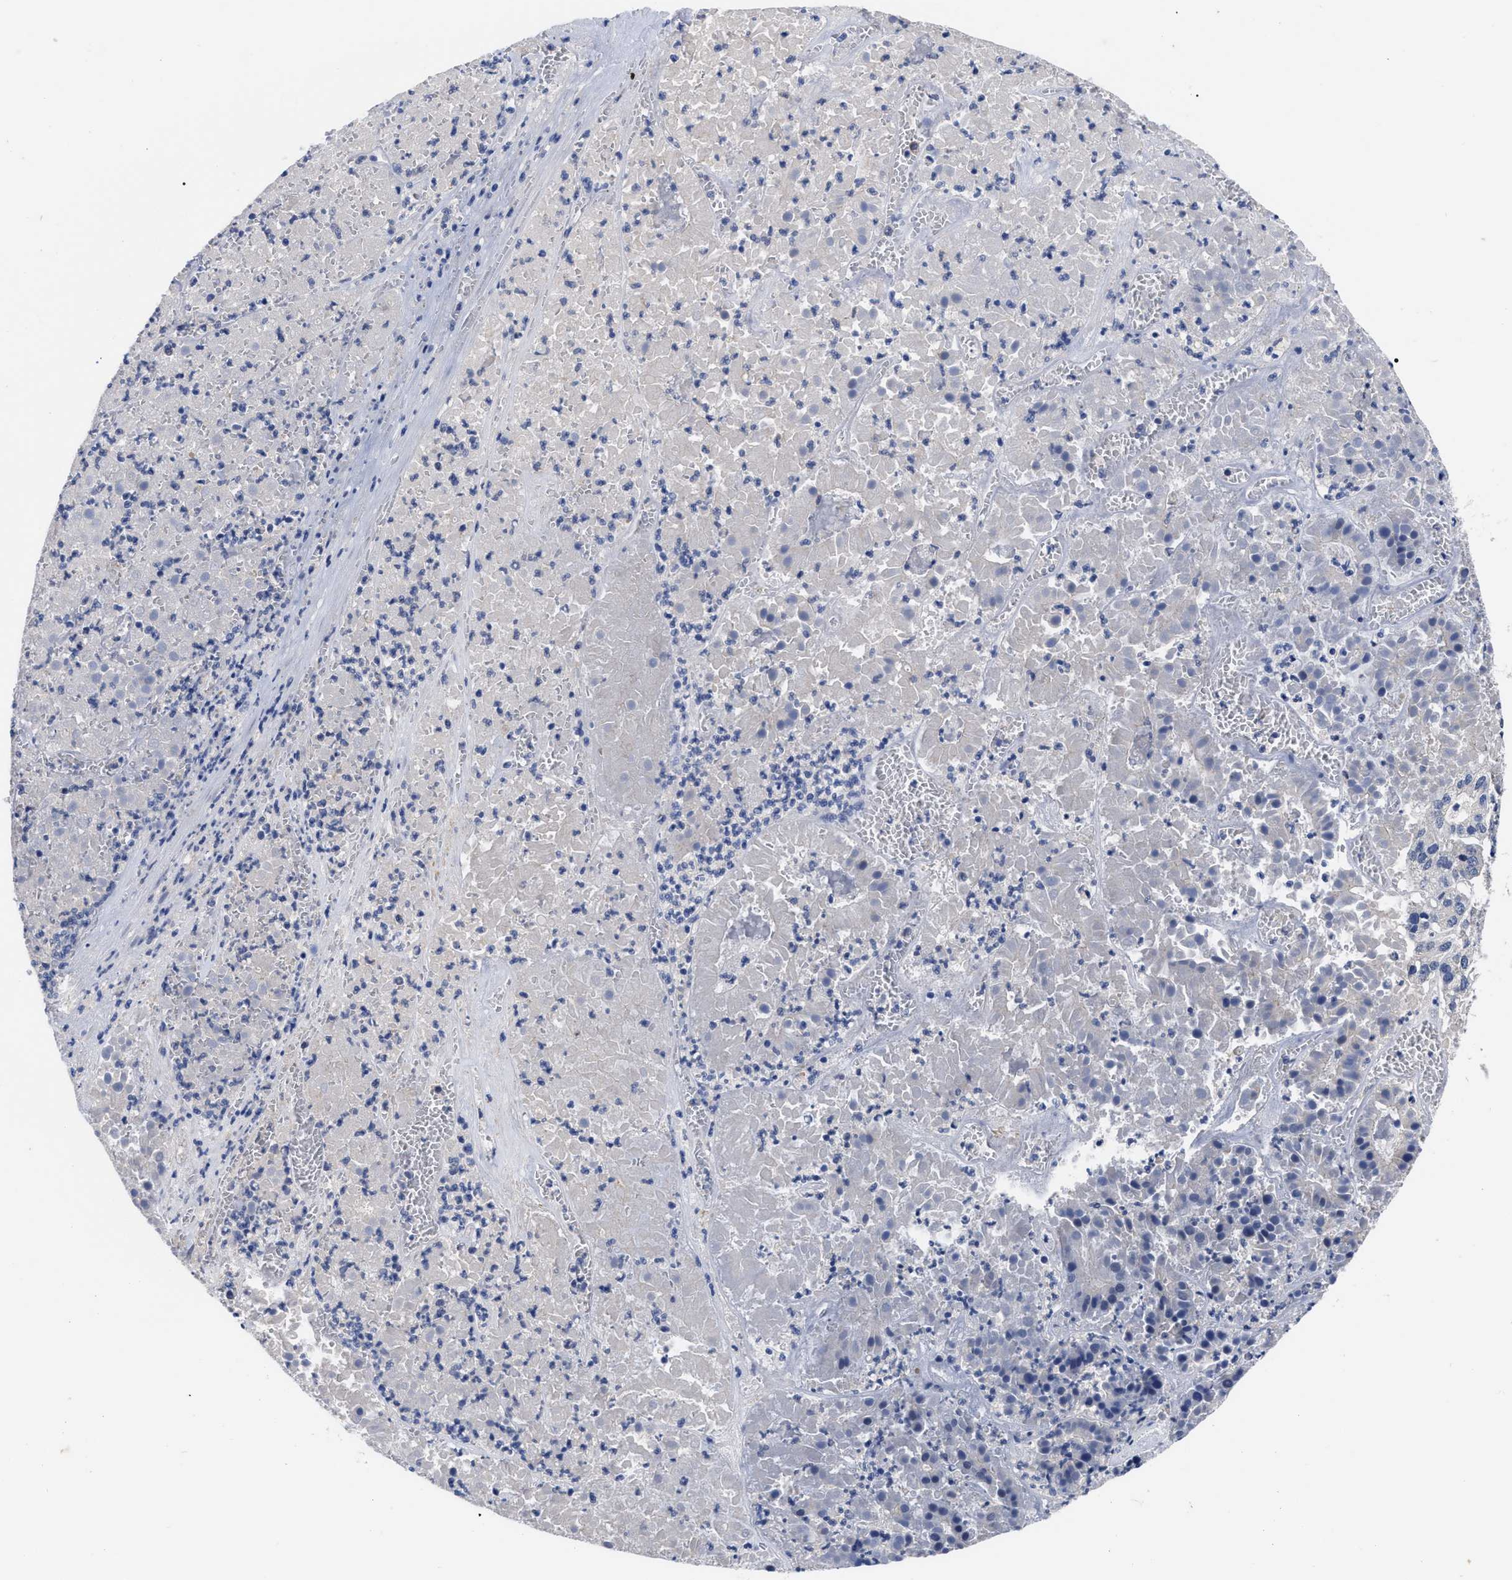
{"staining": {"intensity": "negative", "quantity": "none", "location": "none"}, "tissue": "pancreatic cancer", "cell_type": "Tumor cells", "image_type": "cancer", "snomed": [{"axis": "morphology", "description": "Adenocarcinoma, NOS"}, {"axis": "topography", "description": "Pancreas"}], "caption": "Human adenocarcinoma (pancreatic) stained for a protein using immunohistochemistry reveals no staining in tumor cells.", "gene": "CCN5", "patient": {"sex": "male", "age": 50}}